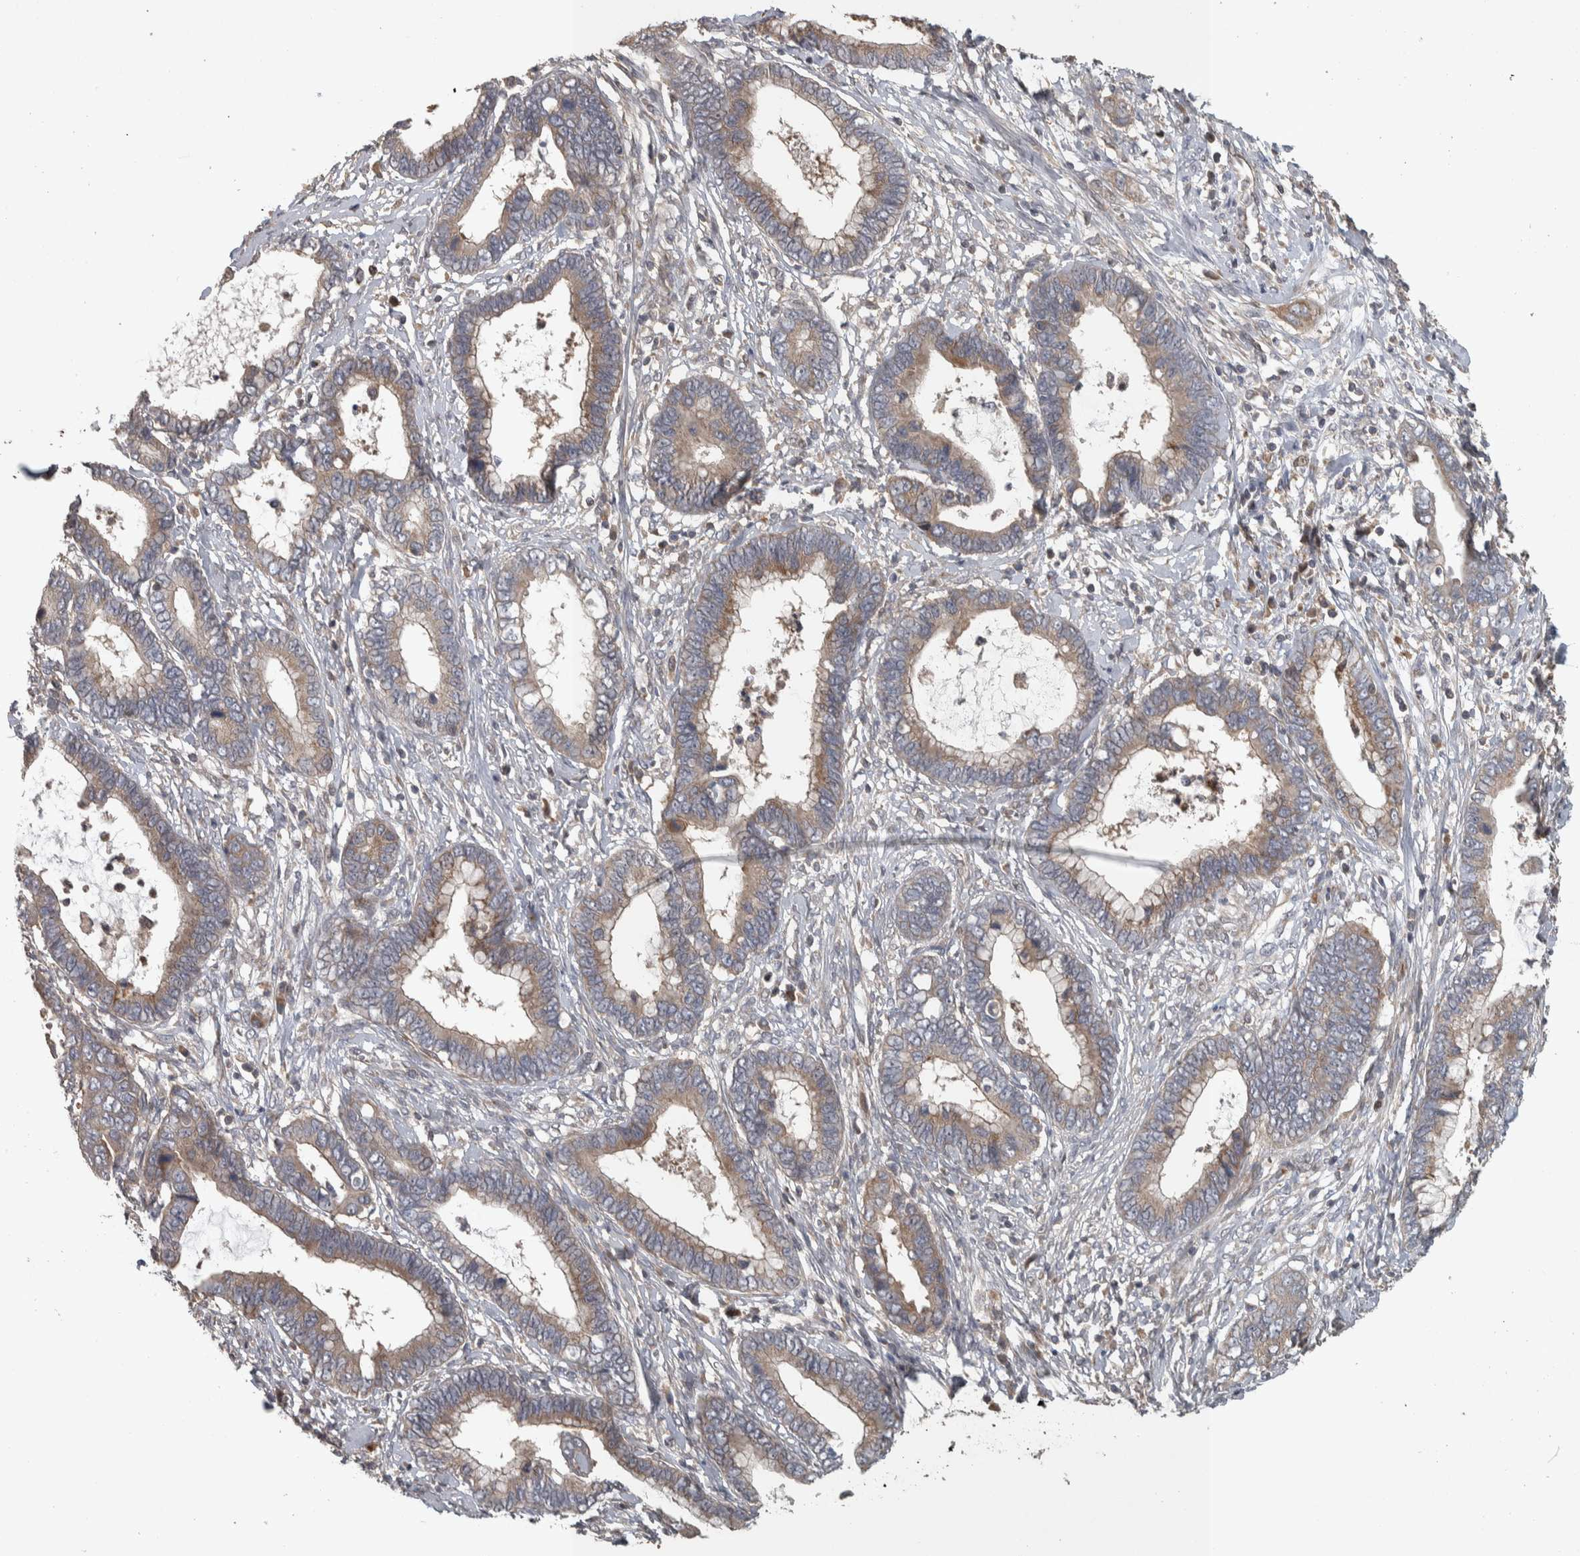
{"staining": {"intensity": "moderate", "quantity": "<25%", "location": "cytoplasmic/membranous"}, "tissue": "cervical cancer", "cell_type": "Tumor cells", "image_type": "cancer", "snomed": [{"axis": "morphology", "description": "Adenocarcinoma, NOS"}, {"axis": "topography", "description": "Cervix"}], "caption": "This is an image of IHC staining of adenocarcinoma (cervical), which shows moderate staining in the cytoplasmic/membranous of tumor cells.", "gene": "ERAL1", "patient": {"sex": "female", "age": 44}}